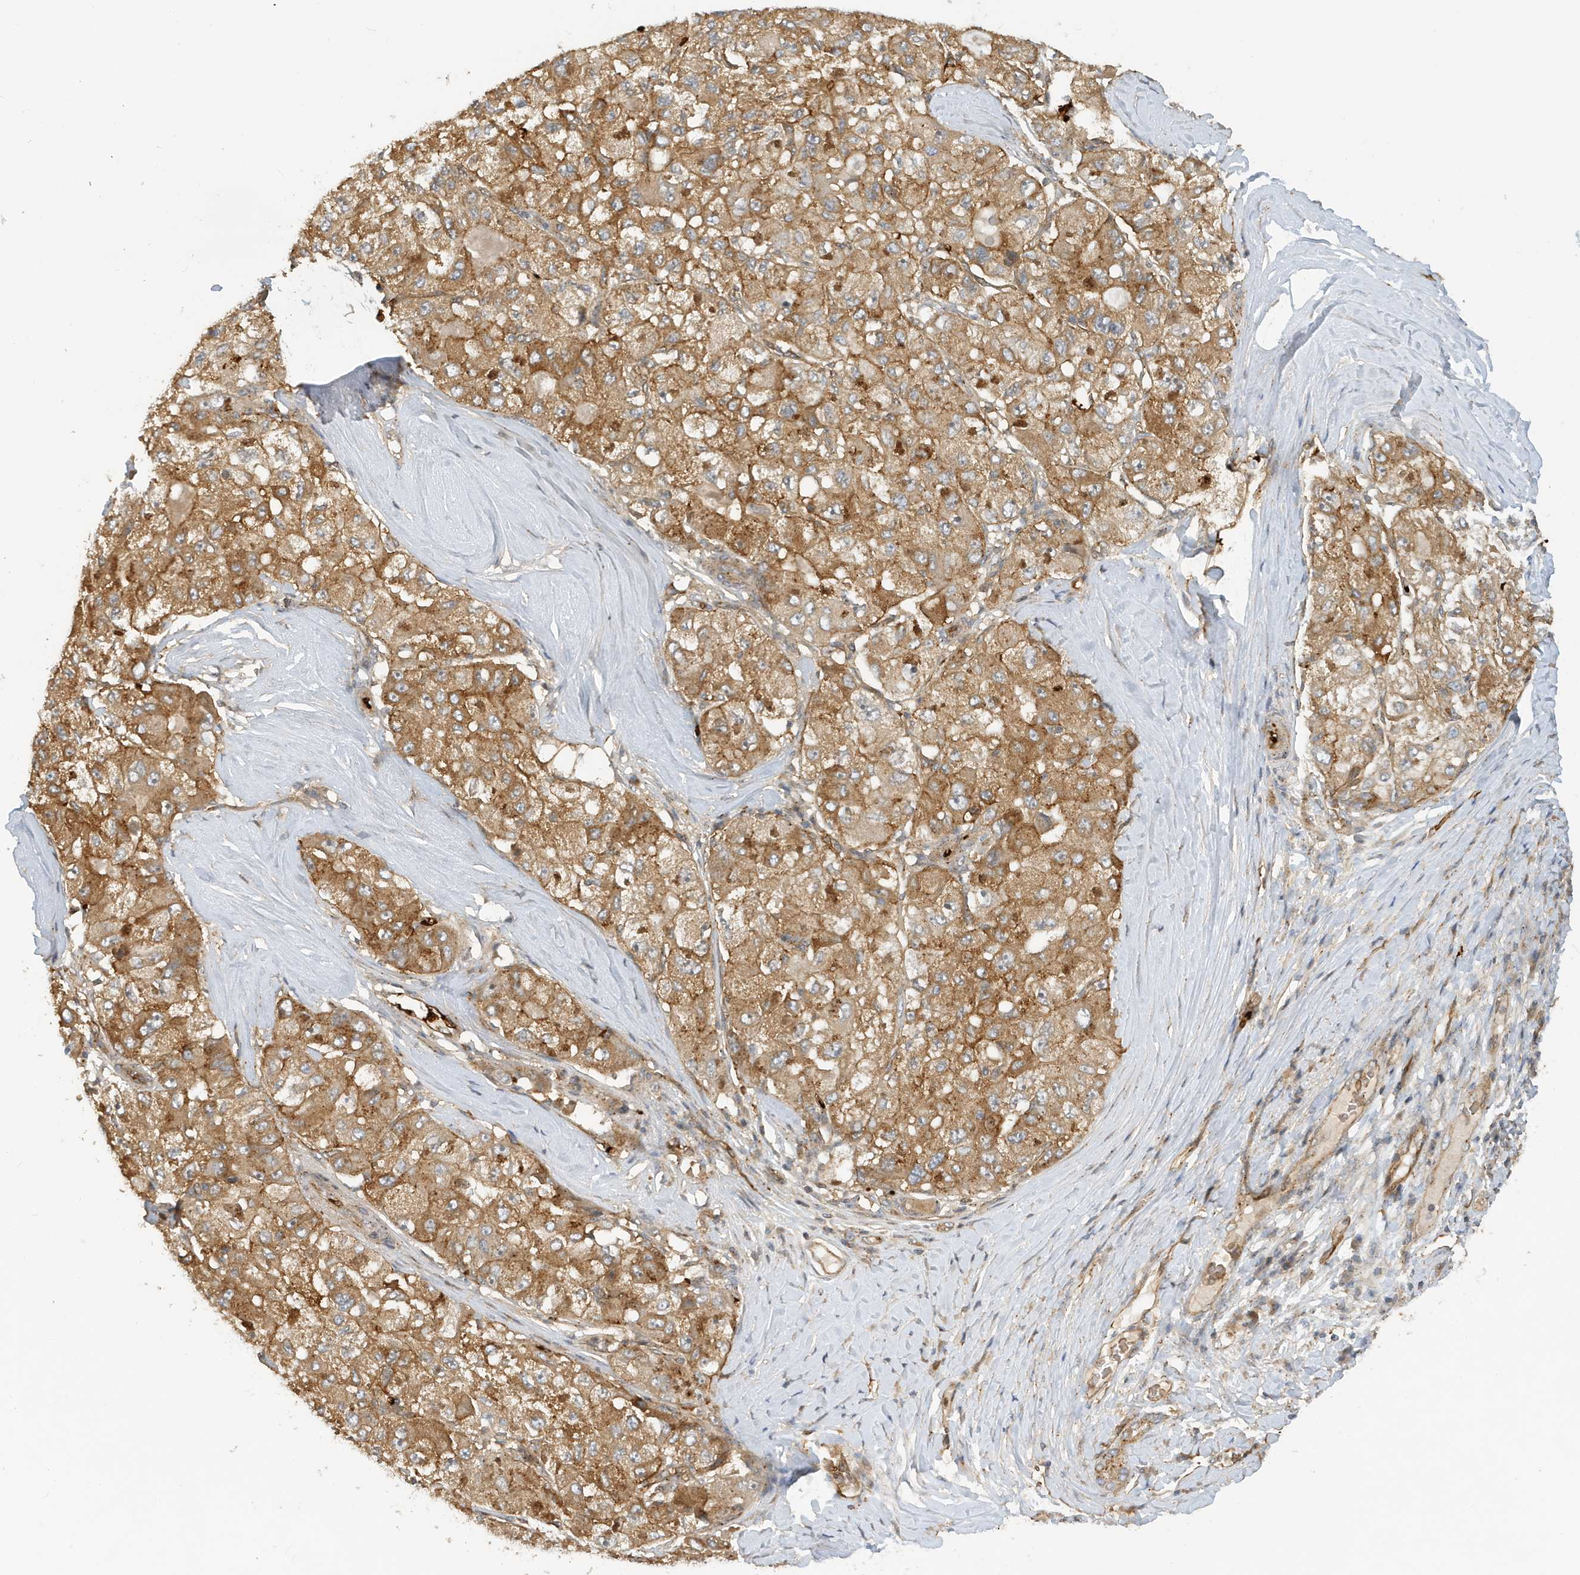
{"staining": {"intensity": "moderate", "quantity": ">75%", "location": "cytoplasmic/membranous"}, "tissue": "liver cancer", "cell_type": "Tumor cells", "image_type": "cancer", "snomed": [{"axis": "morphology", "description": "Carcinoma, Hepatocellular, NOS"}, {"axis": "topography", "description": "Liver"}], "caption": "A brown stain highlights moderate cytoplasmic/membranous positivity of a protein in human liver hepatocellular carcinoma tumor cells.", "gene": "FYCO1", "patient": {"sex": "male", "age": 80}}